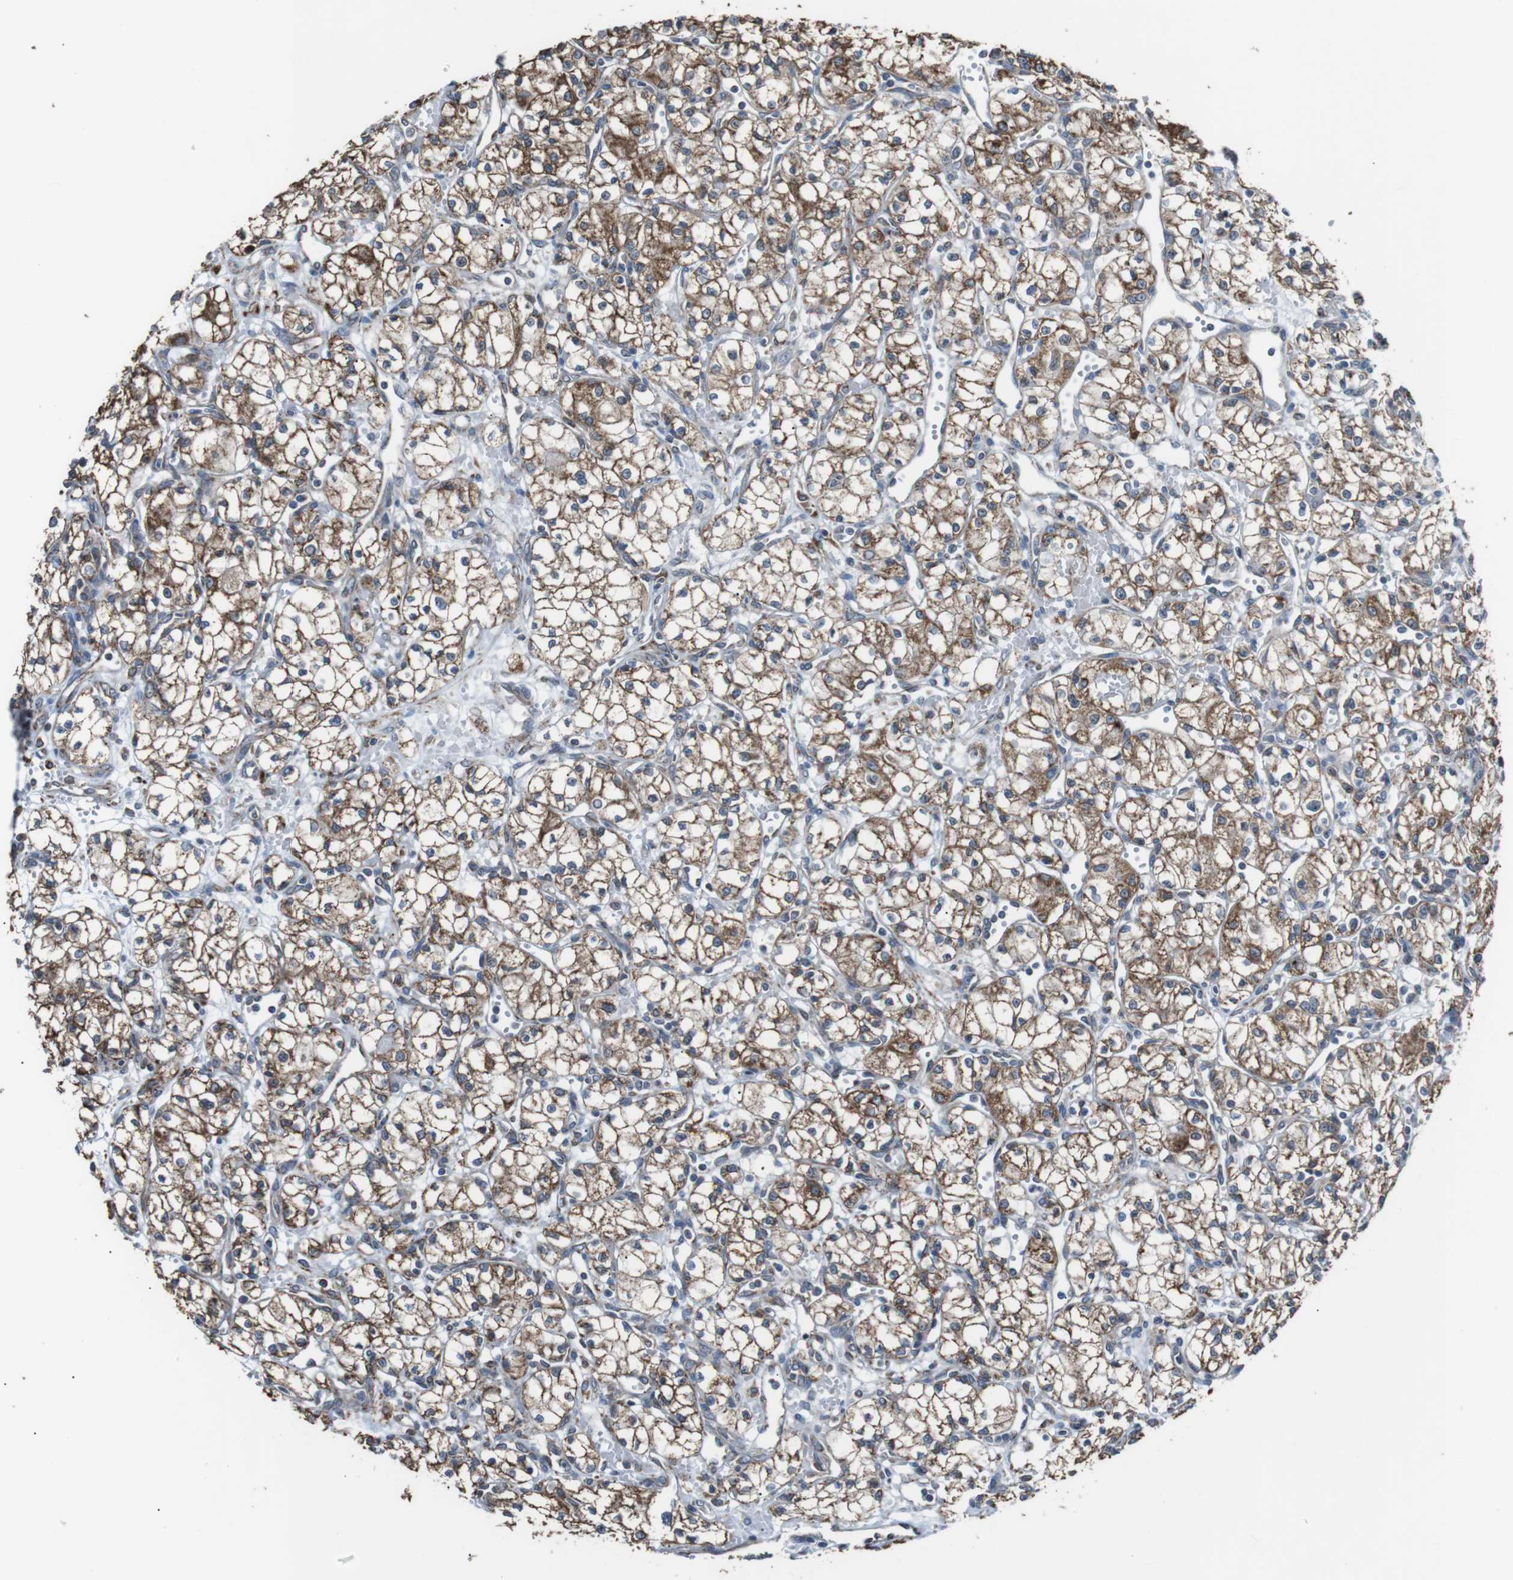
{"staining": {"intensity": "moderate", "quantity": ">75%", "location": "cytoplasmic/membranous"}, "tissue": "renal cancer", "cell_type": "Tumor cells", "image_type": "cancer", "snomed": [{"axis": "morphology", "description": "Normal tissue, NOS"}, {"axis": "morphology", "description": "Adenocarcinoma, NOS"}, {"axis": "topography", "description": "Kidney"}], "caption": "IHC photomicrograph of human renal cancer (adenocarcinoma) stained for a protein (brown), which demonstrates medium levels of moderate cytoplasmic/membranous positivity in approximately >75% of tumor cells.", "gene": "CISD2", "patient": {"sex": "male", "age": 59}}